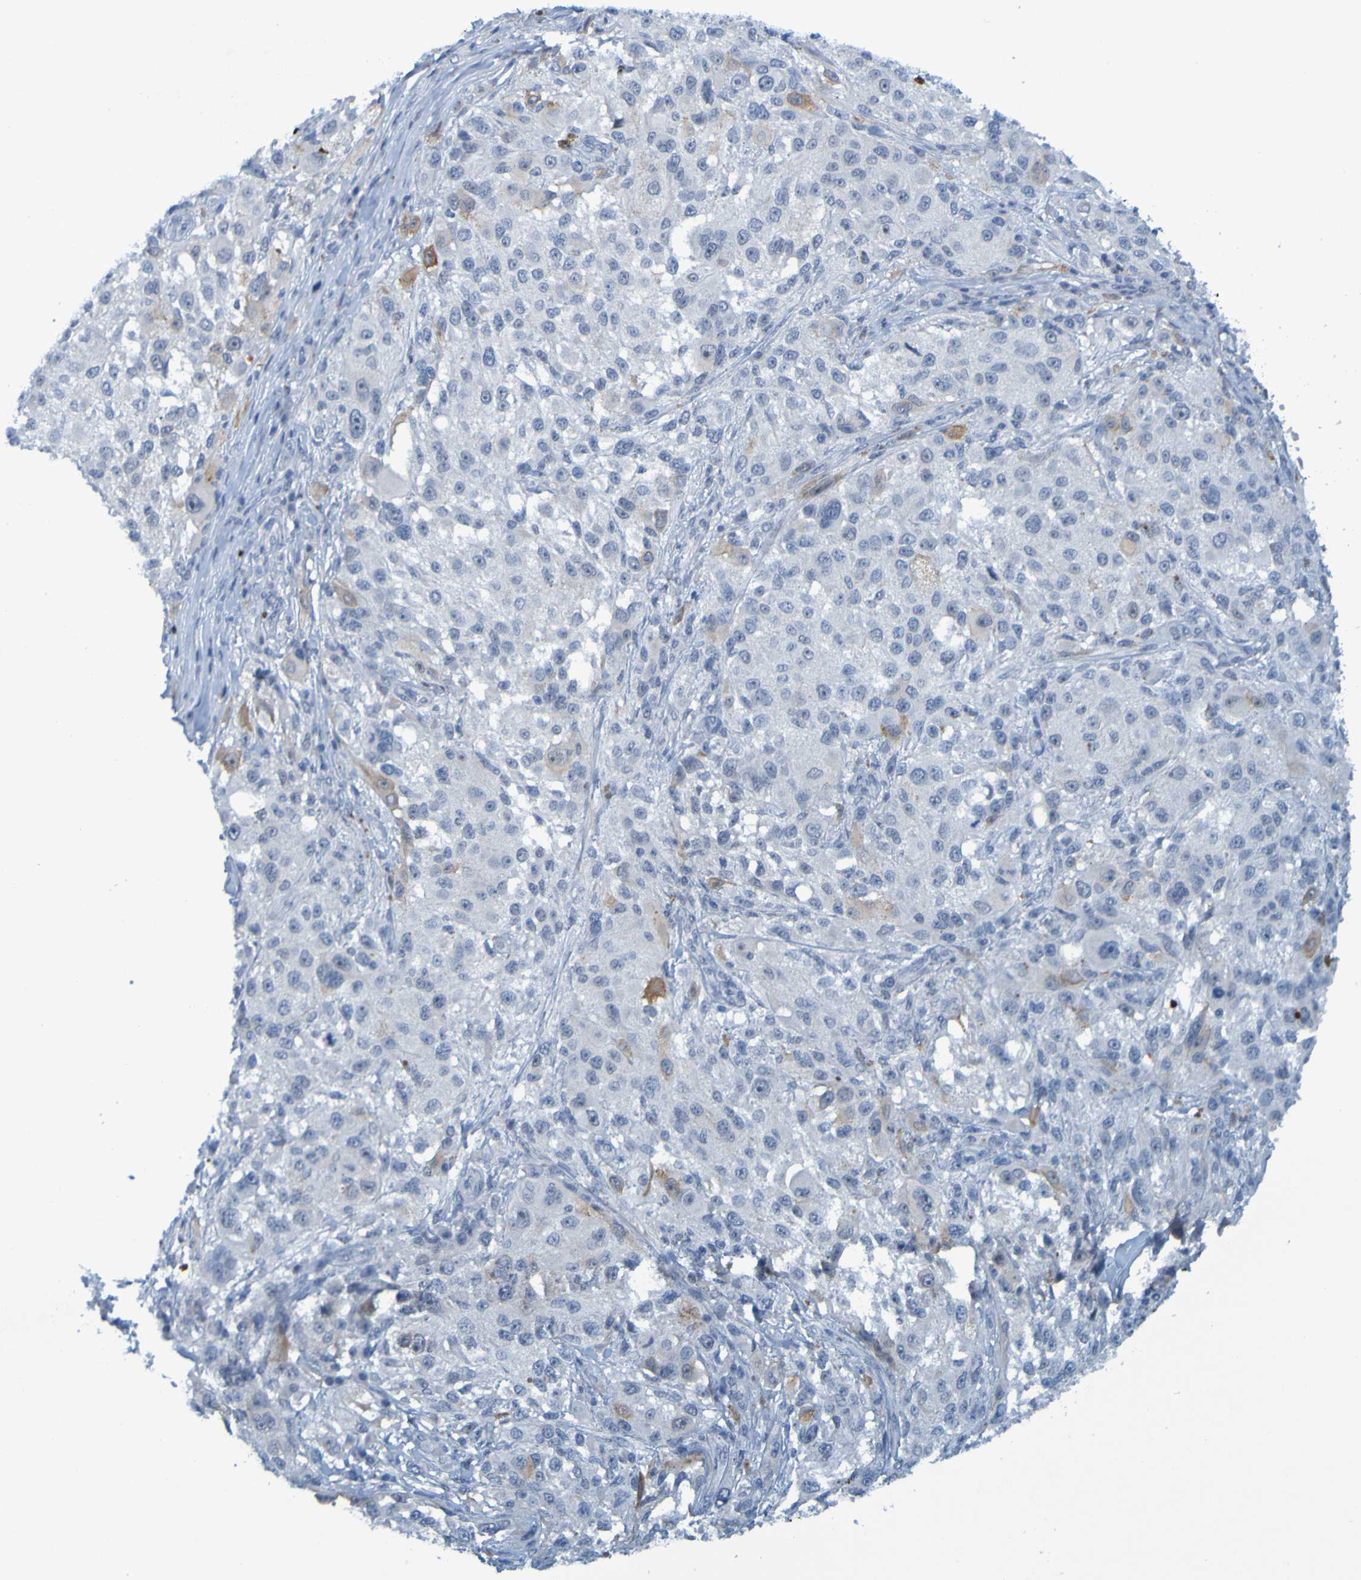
{"staining": {"intensity": "negative", "quantity": "none", "location": "none"}, "tissue": "melanoma", "cell_type": "Tumor cells", "image_type": "cancer", "snomed": [{"axis": "morphology", "description": "Necrosis, NOS"}, {"axis": "morphology", "description": "Malignant melanoma, NOS"}, {"axis": "topography", "description": "Skin"}], "caption": "Melanoma stained for a protein using immunohistochemistry (IHC) demonstrates no staining tumor cells.", "gene": "USP36", "patient": {"sex": "female", "age": 87}}